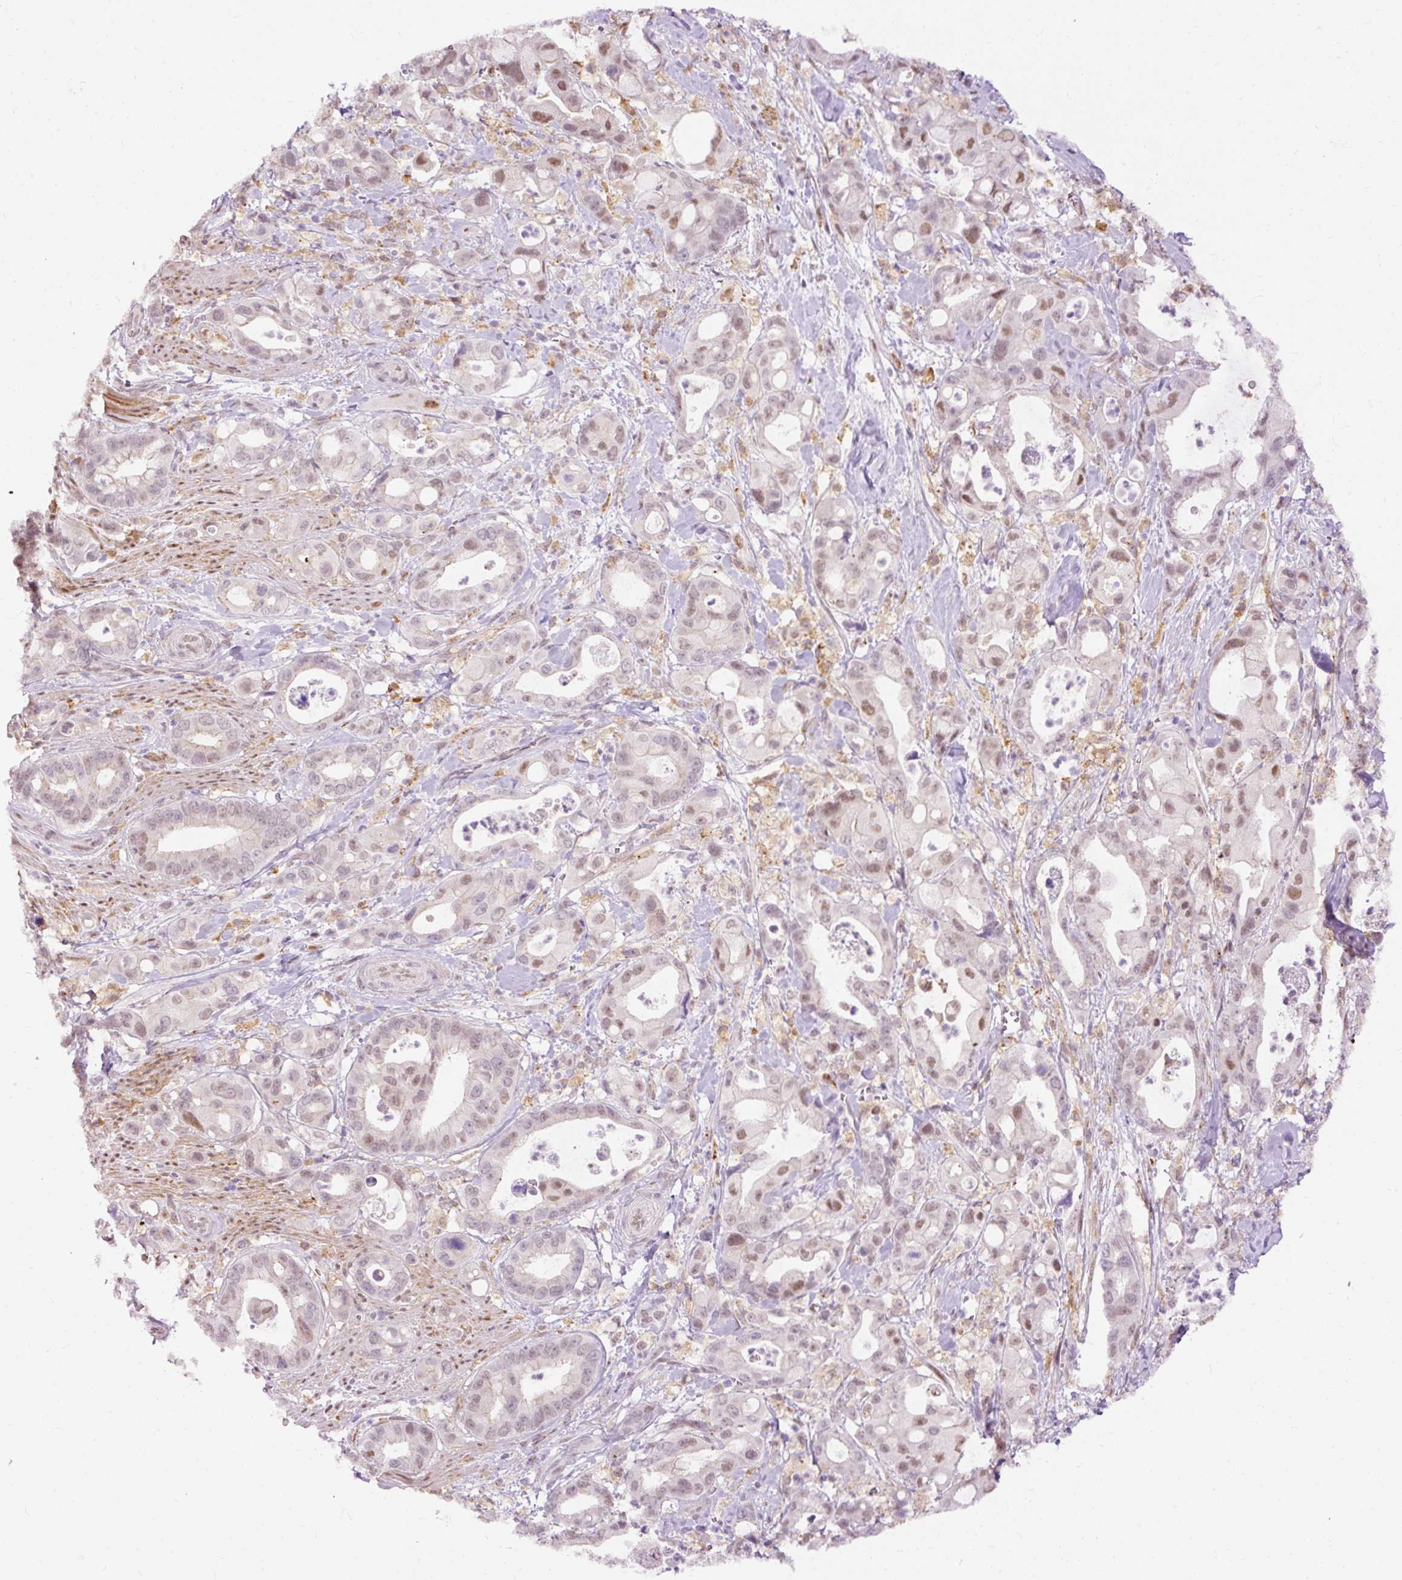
{"staining": {"intensity": "weak", "quantity": "25%-75%", "location": "nuclear"}, "tissue": "pancreatic cancer", "cell_type": "Tumor cells", "image_type": "cancer", "snomed": [{"axis": "morphology", "description": "Adenocarcinoma, NOS"}, {"axis": "topography", "description": "Pancreas"}], "caption": "The image displays immunohistochemical staining of adenocarcinoma (pancreatic). There is weak nuclear positivity is seen in about 25%-75% of tumor cells.", "gene": "LY86", "patient": {"sex": "male", "age": 68}}